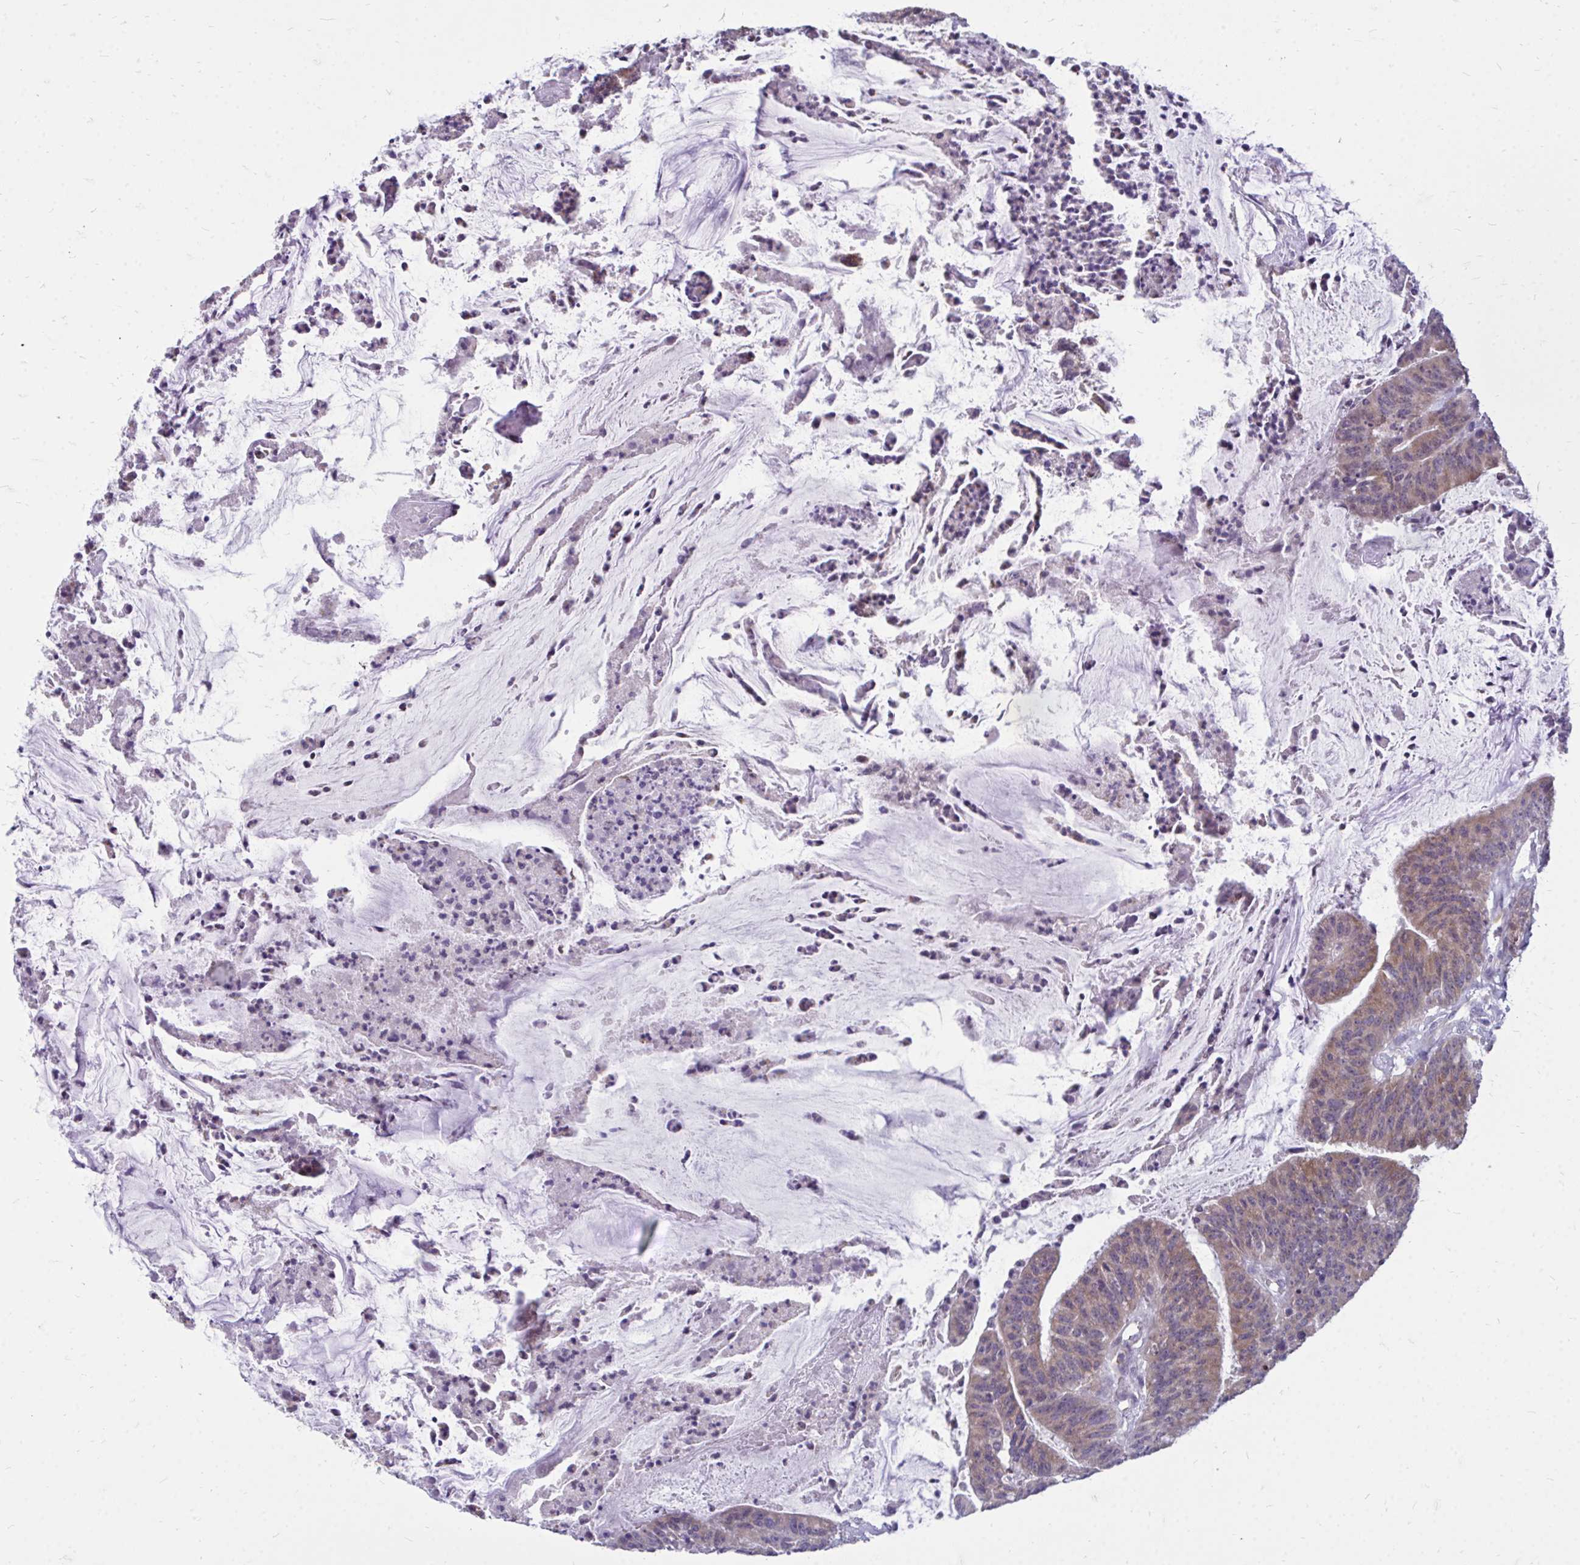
{"staining": {"intensity": "moderate", "quantity": ">75%", "location": "cytoplasmic/membranous"}, "tissue": "colorectal cancer", "cell_type": "Tumor cells", "image_type": "cancer", "snomed": [{"axis": "morphology", "description": "Adenocarcinoma, NOS"}, {"axis": "topography", "description": "Colon"}], "caption": "Protein staining of colorectal cancer tissue reveals moderate cytoplasmic/membranous positivity in about >75% of tumor cells. (Stains: DAB in brown, nuclei in blue, Microscopy: brightfield microscopy at high magnification).", "gene": "ACSL5", "patient": {"sex": "female", "age": 78}}